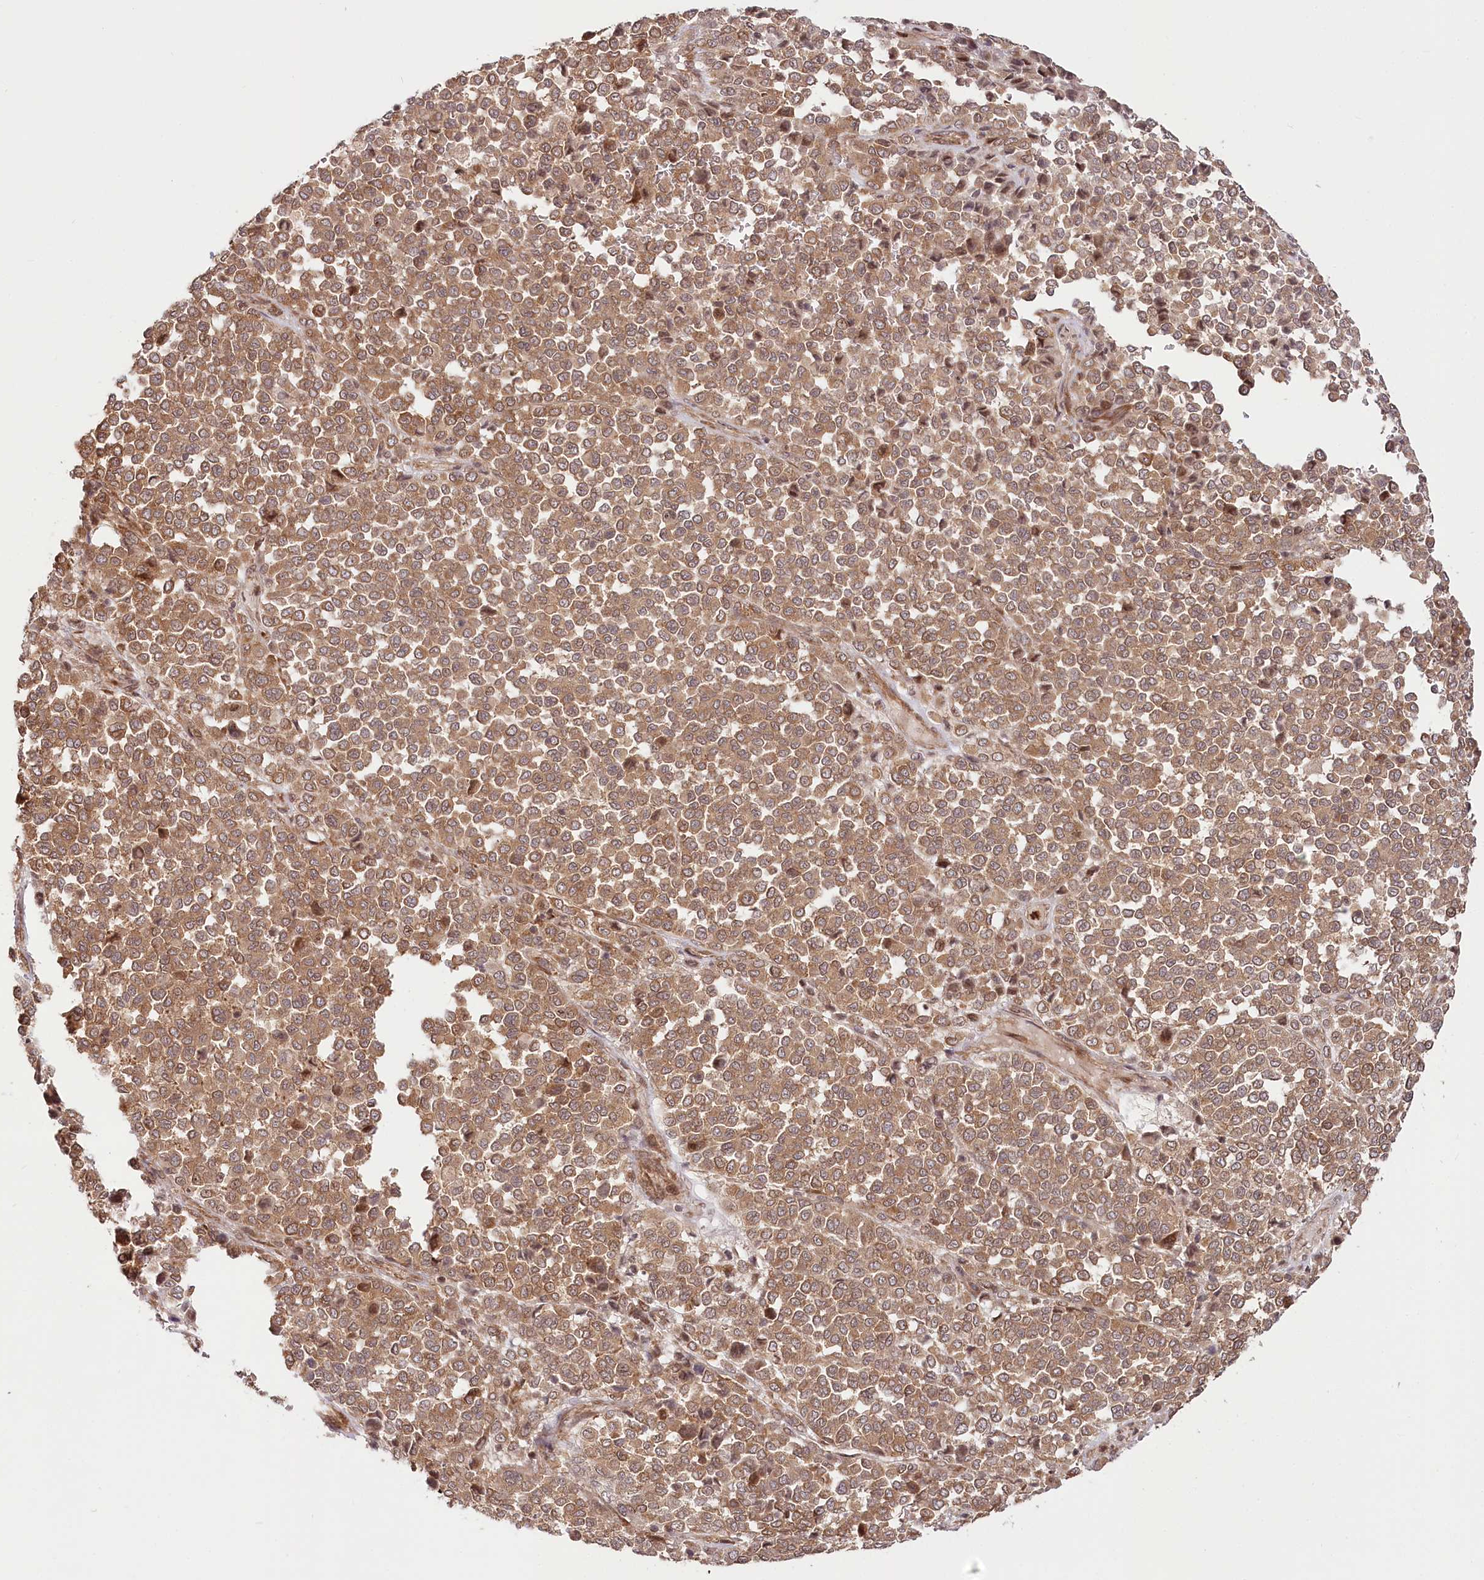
{"staining": {"intensity": "moderate", "quantity": ">75%", "location": "cytoplasmic/membranous"}, "tissue": "melanoma", "cell_type": "Tumor cells", "image_type": "cancer", "snomed": [{"axis": "morphology", "description": "Malignant melanoma, Metastatic site"}, {"axis": "topography", "description": "Pancreas"}], "caption": "Brown immunohistochemical staining in human malignant melanoma (metastatic site) shows moderate cytoplasmic/membranous positivity in about >75% of tumor cells.", "gene": "CEP70", "patient": {"sex": "female", "age": 30}}